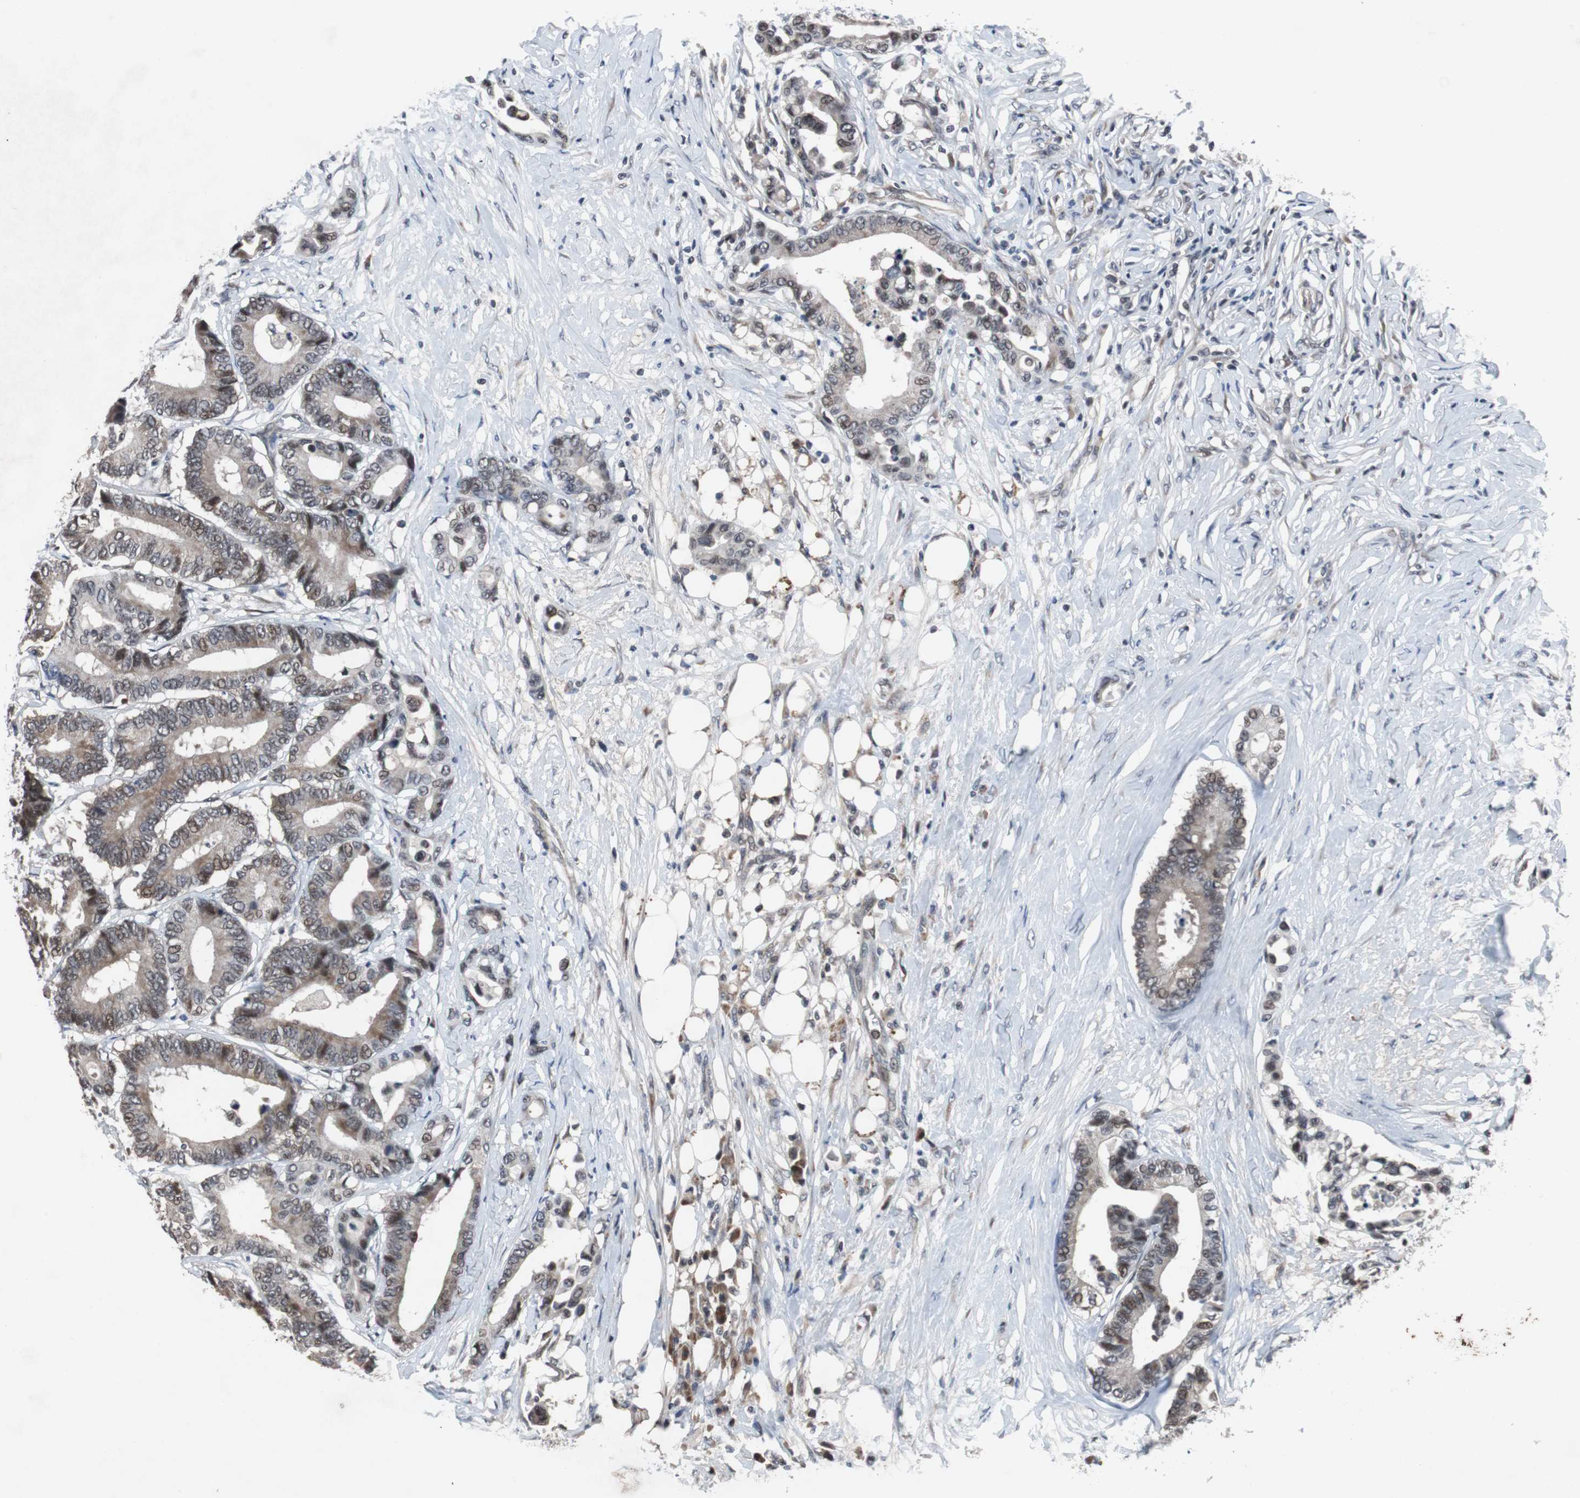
{"staining": {"intensity": "moderate", "quantity": "25%-75%", "location": "cytoplasmic/membranous"}, "tissue": "colorectal cancer", "cell_type": "Tumor cells", "image_type": "cancer", "snomed": [{"axis": "morphology", "description": "Normal tissue, NOS"}, {"axis": "morphology", "description": "Adenocarcinoma, NOS"}, {"axis": "topography", "description": "Colon"}], "caption": "Immunohistochemical staining of human colorectal cancer demonstrates medium levels of moderate cytoplasmic/membranous positivity in approximately 25%-75% of tumor cells.", "gene": "TP63", "patient": {"sex": "male", "age": 82}}